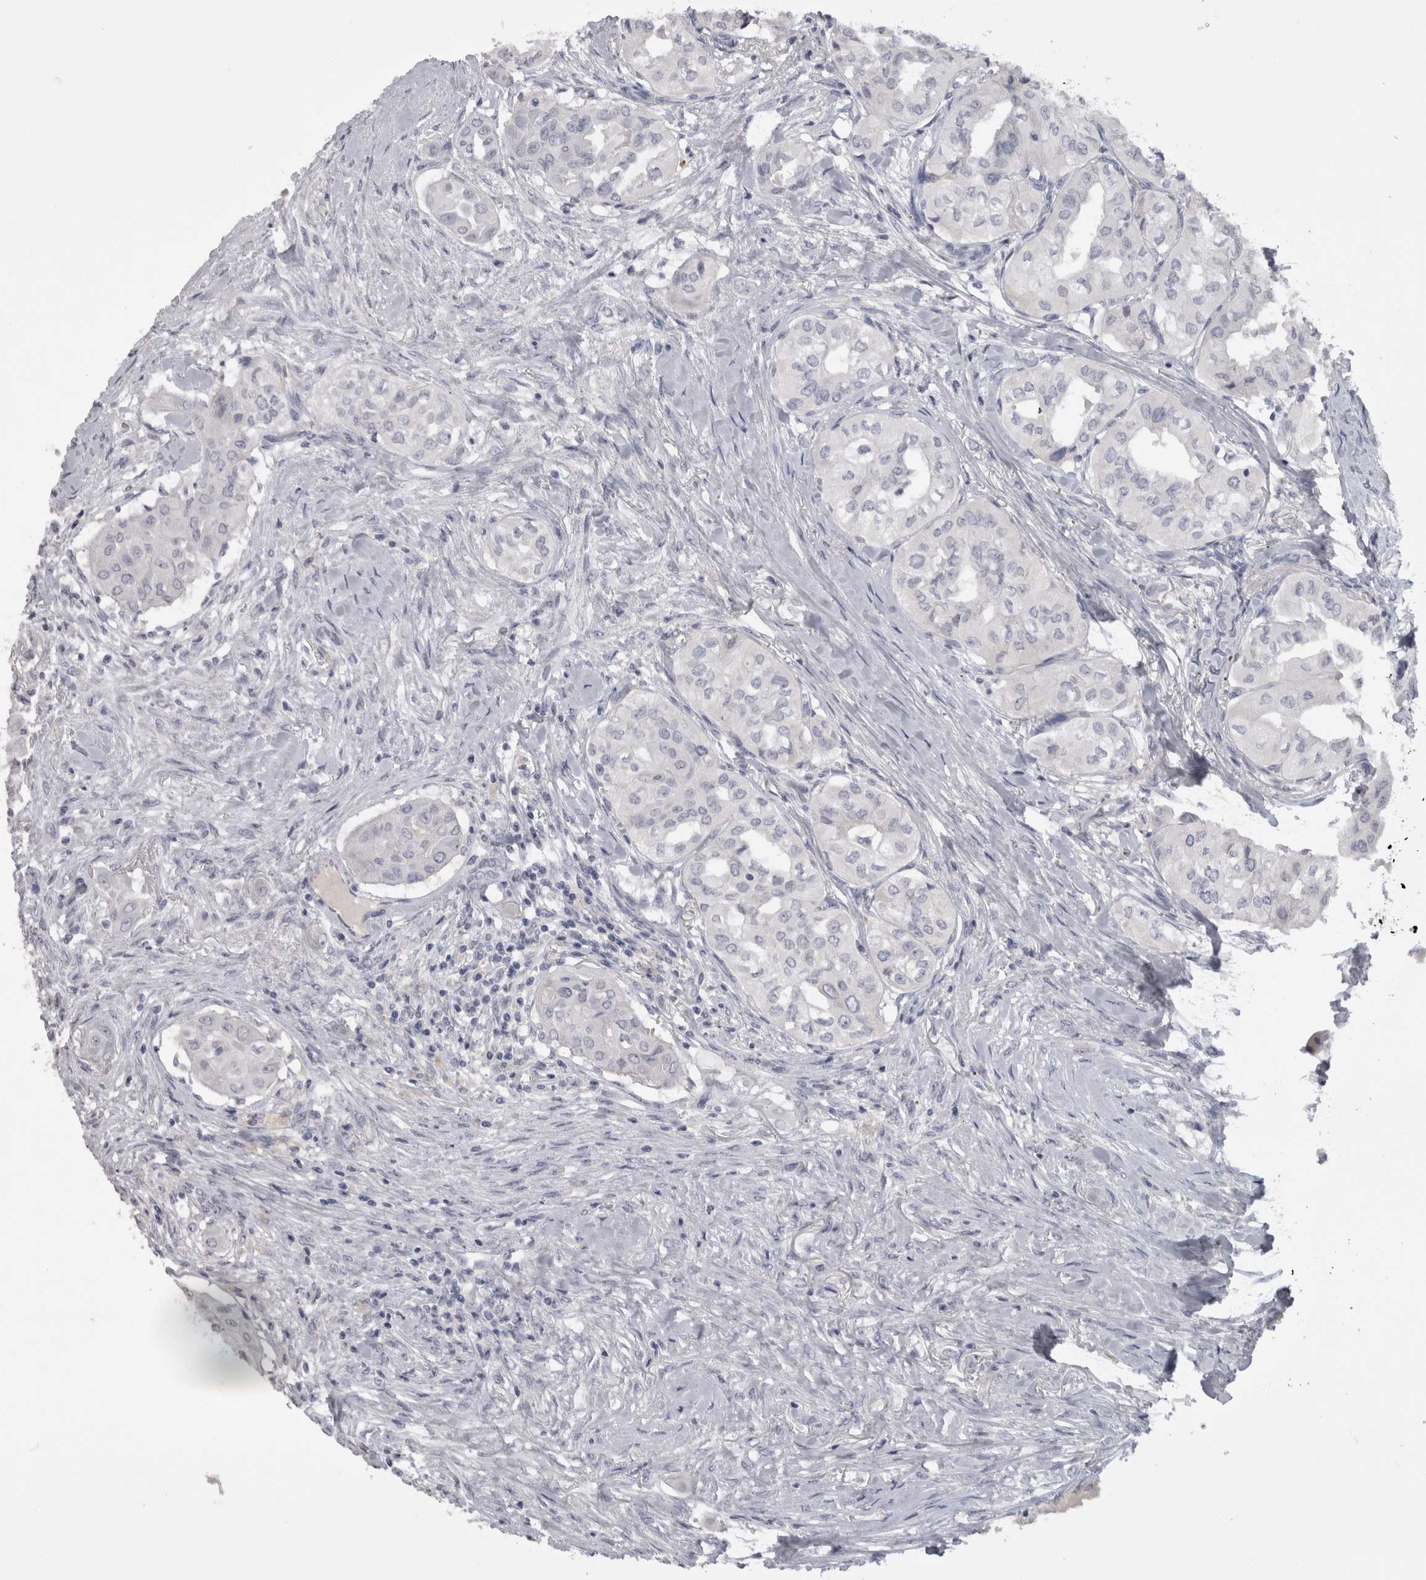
{"staining": {"intensity": "negative", "quantity": "none", "location": "none"}, "tissue": "thyroid cancer", "cell_type": "Tumor cells", "image_type": "cancer", "snomed": [{"axis": "morphology", "description": "Papillary adenocarcinoma, NOS"}, {"axis": "topography", "description": "Thyroid gland"}], "caption": "IHC of human thyroid cancer reveals no positivity in tumor cells.", "gene": "ADAM2", "patient": {"sex": "female", "age": 59}}